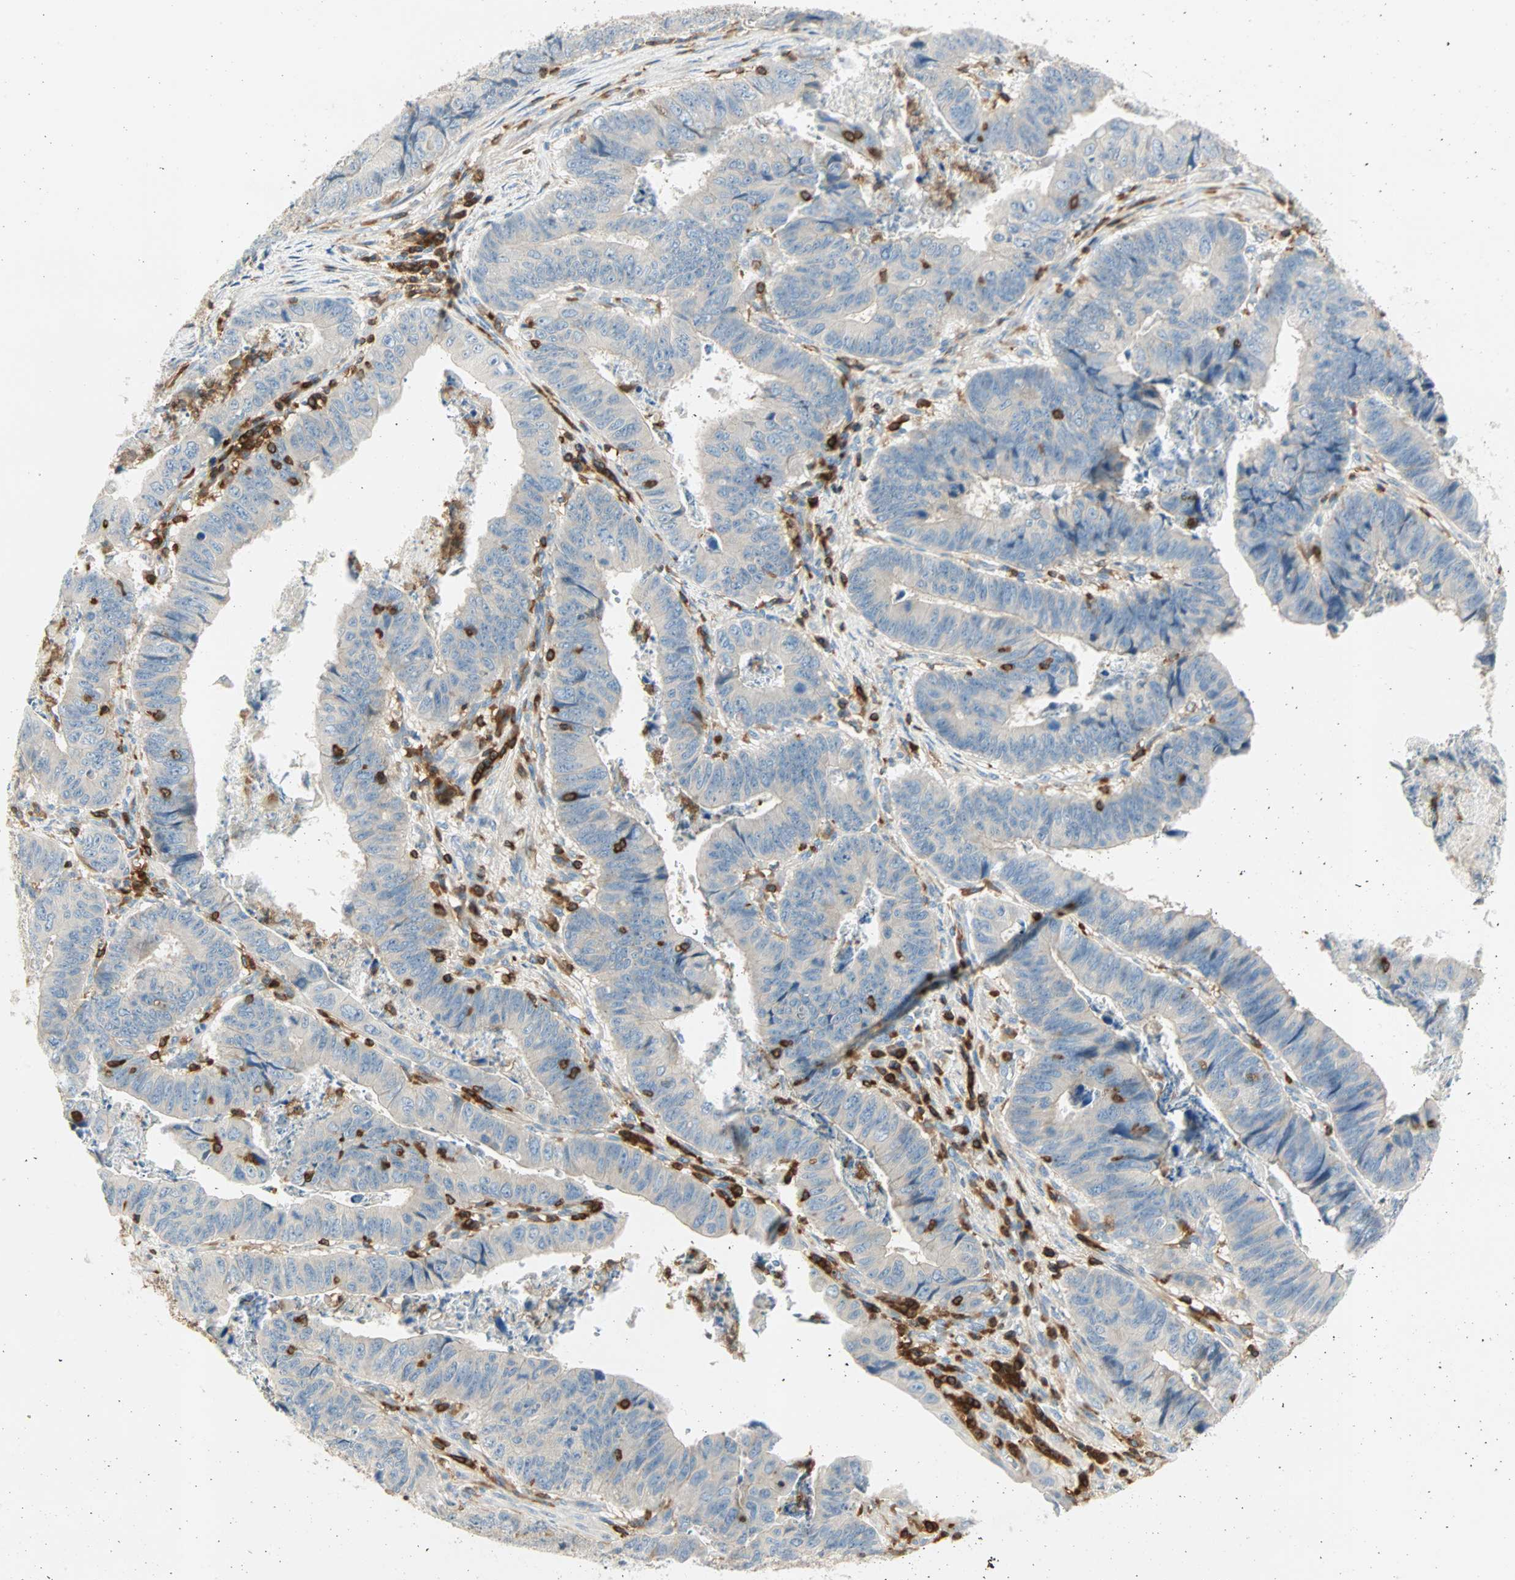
{"staining": {"intensity": "negative", "quantity": "none", "location": "none"}, "tissue": "stomach cancer", "cell_type": "Tumor cells", "image_type": "cancer", "snomed": [{"axis": "morphology", "description": "Adenocarcinoma, NOS"}, {"axis": "topography", "description": "Stomach, lower"}], "caption": "There is no significant expression in tumor cells of stomach cancer (adenocarcinoma). (DAB IHC visualized using brightfield microscopy, high magnification).", "gene": "FMNL1", "patient": {"sex": "male", "age": 77}}